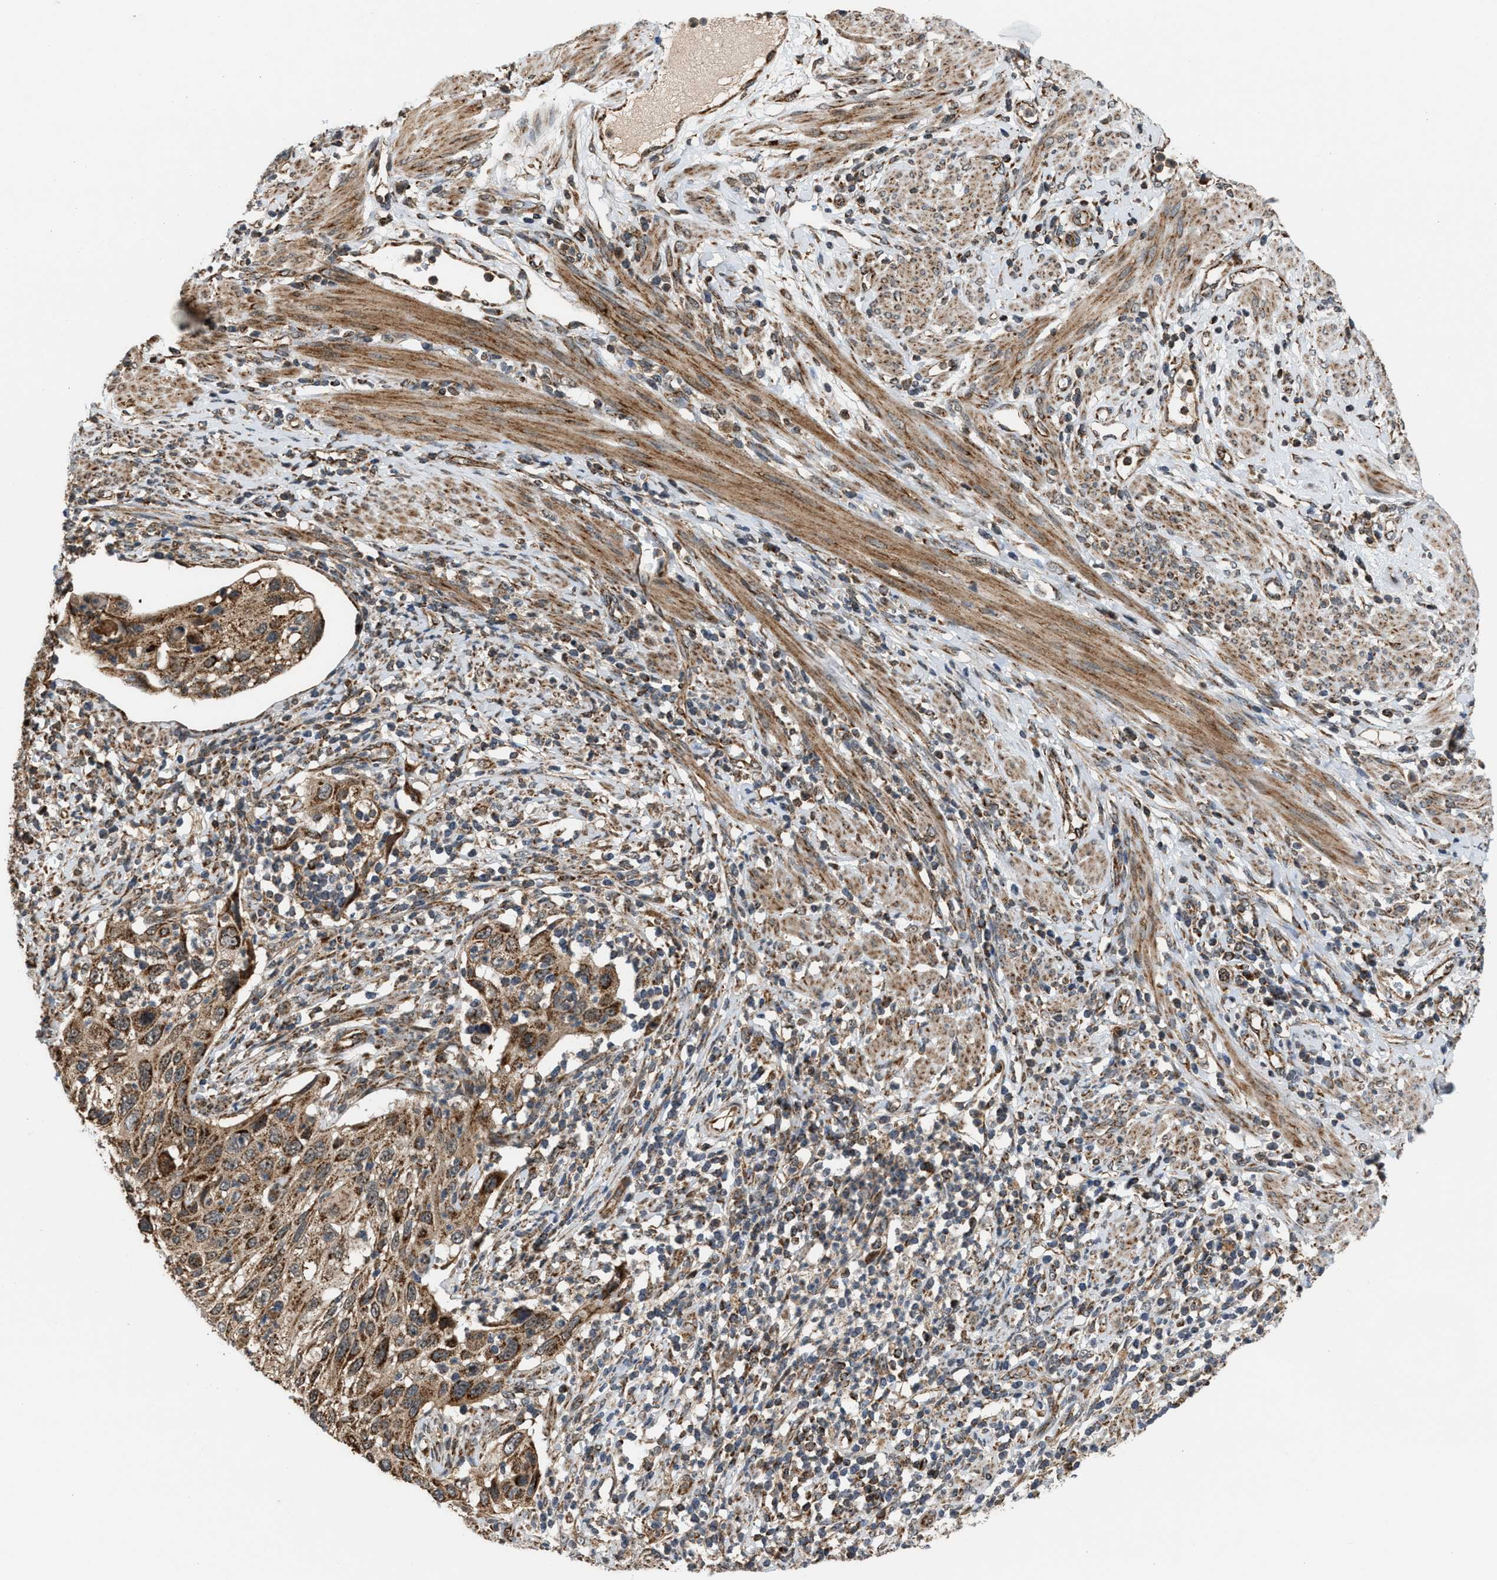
{"staining": {"intensity": "strong", "quantity": ">75%", "location": "cytoplasmic/membranous"}, "tissue": "cervical cancer", "cell_type": "Tumor cells", "image_type": "cancer", "snomed": [{"axis": "morphology", "description": "Squamous cell carcinoma, NOS"}, {"axis": "topography", "description": "Cervix"}], "caption": "Immunohistochemistry (DAB) staining of cervical cancer shows strong cytoplasmic/membranous protein positivity in approximately >75% of tumor cells. Nuclei are stained in blue.", "gene": "SGSM2", "patient": {"sex": "female", "age": 70}}